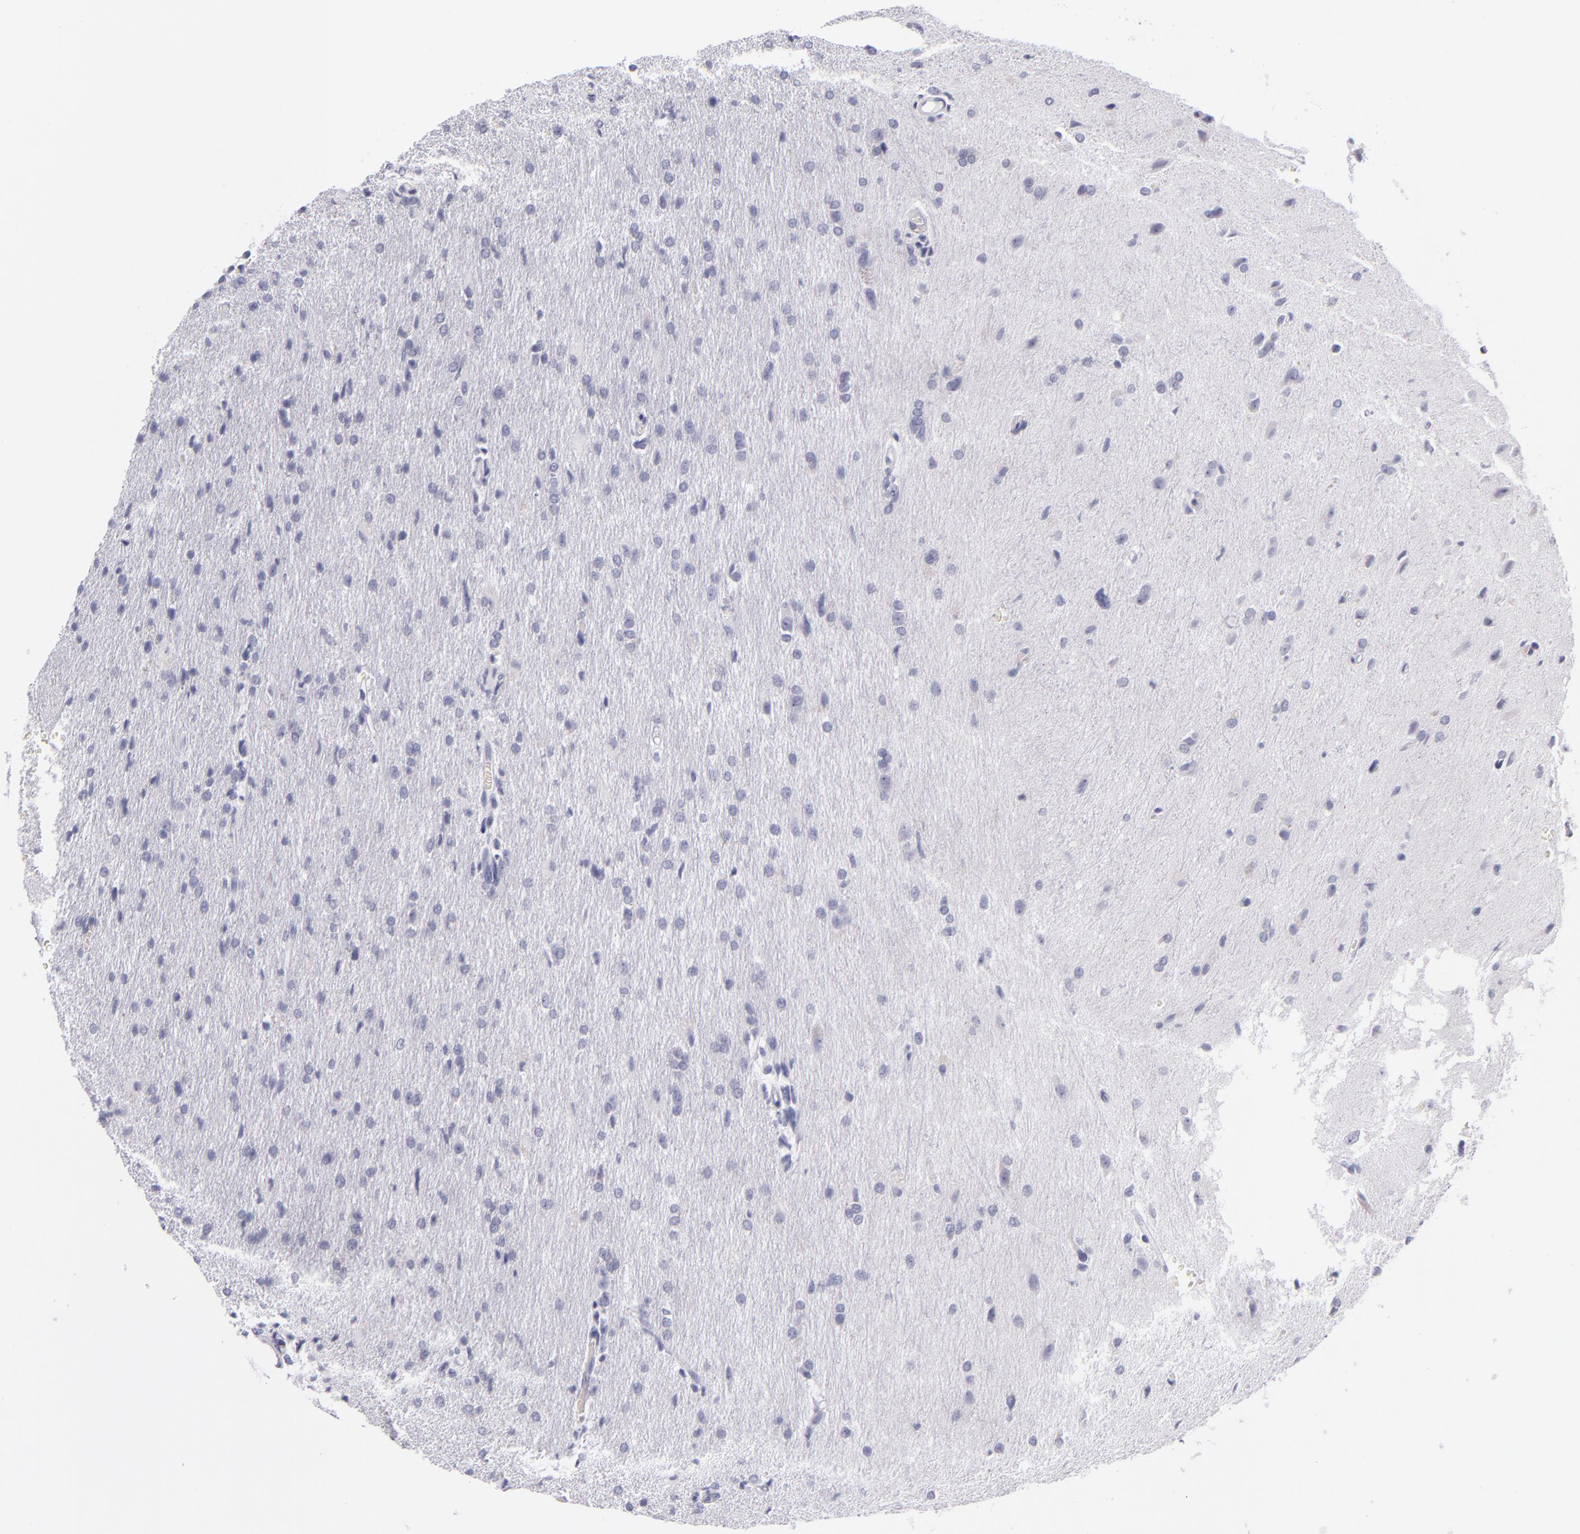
{"staining": {"intensity": "negative", "quantity": "none", "location": "none"}, "tissue": "glioma", "cell_type": "Tumor cells", "image_type": "cancer", "snomed": [{"axis": "morphology", "description": "Glioma, malignant, High grade"}, {"axis": "topography", "description": "Brain"}], "caption": "This is an immunohistochemistry (IHC) photomicrograph of human malignant glioma (high-grade). There is no expression in tumor cells.", "gene": "CD48", "patient": {"sex": "male", "age": 68}}